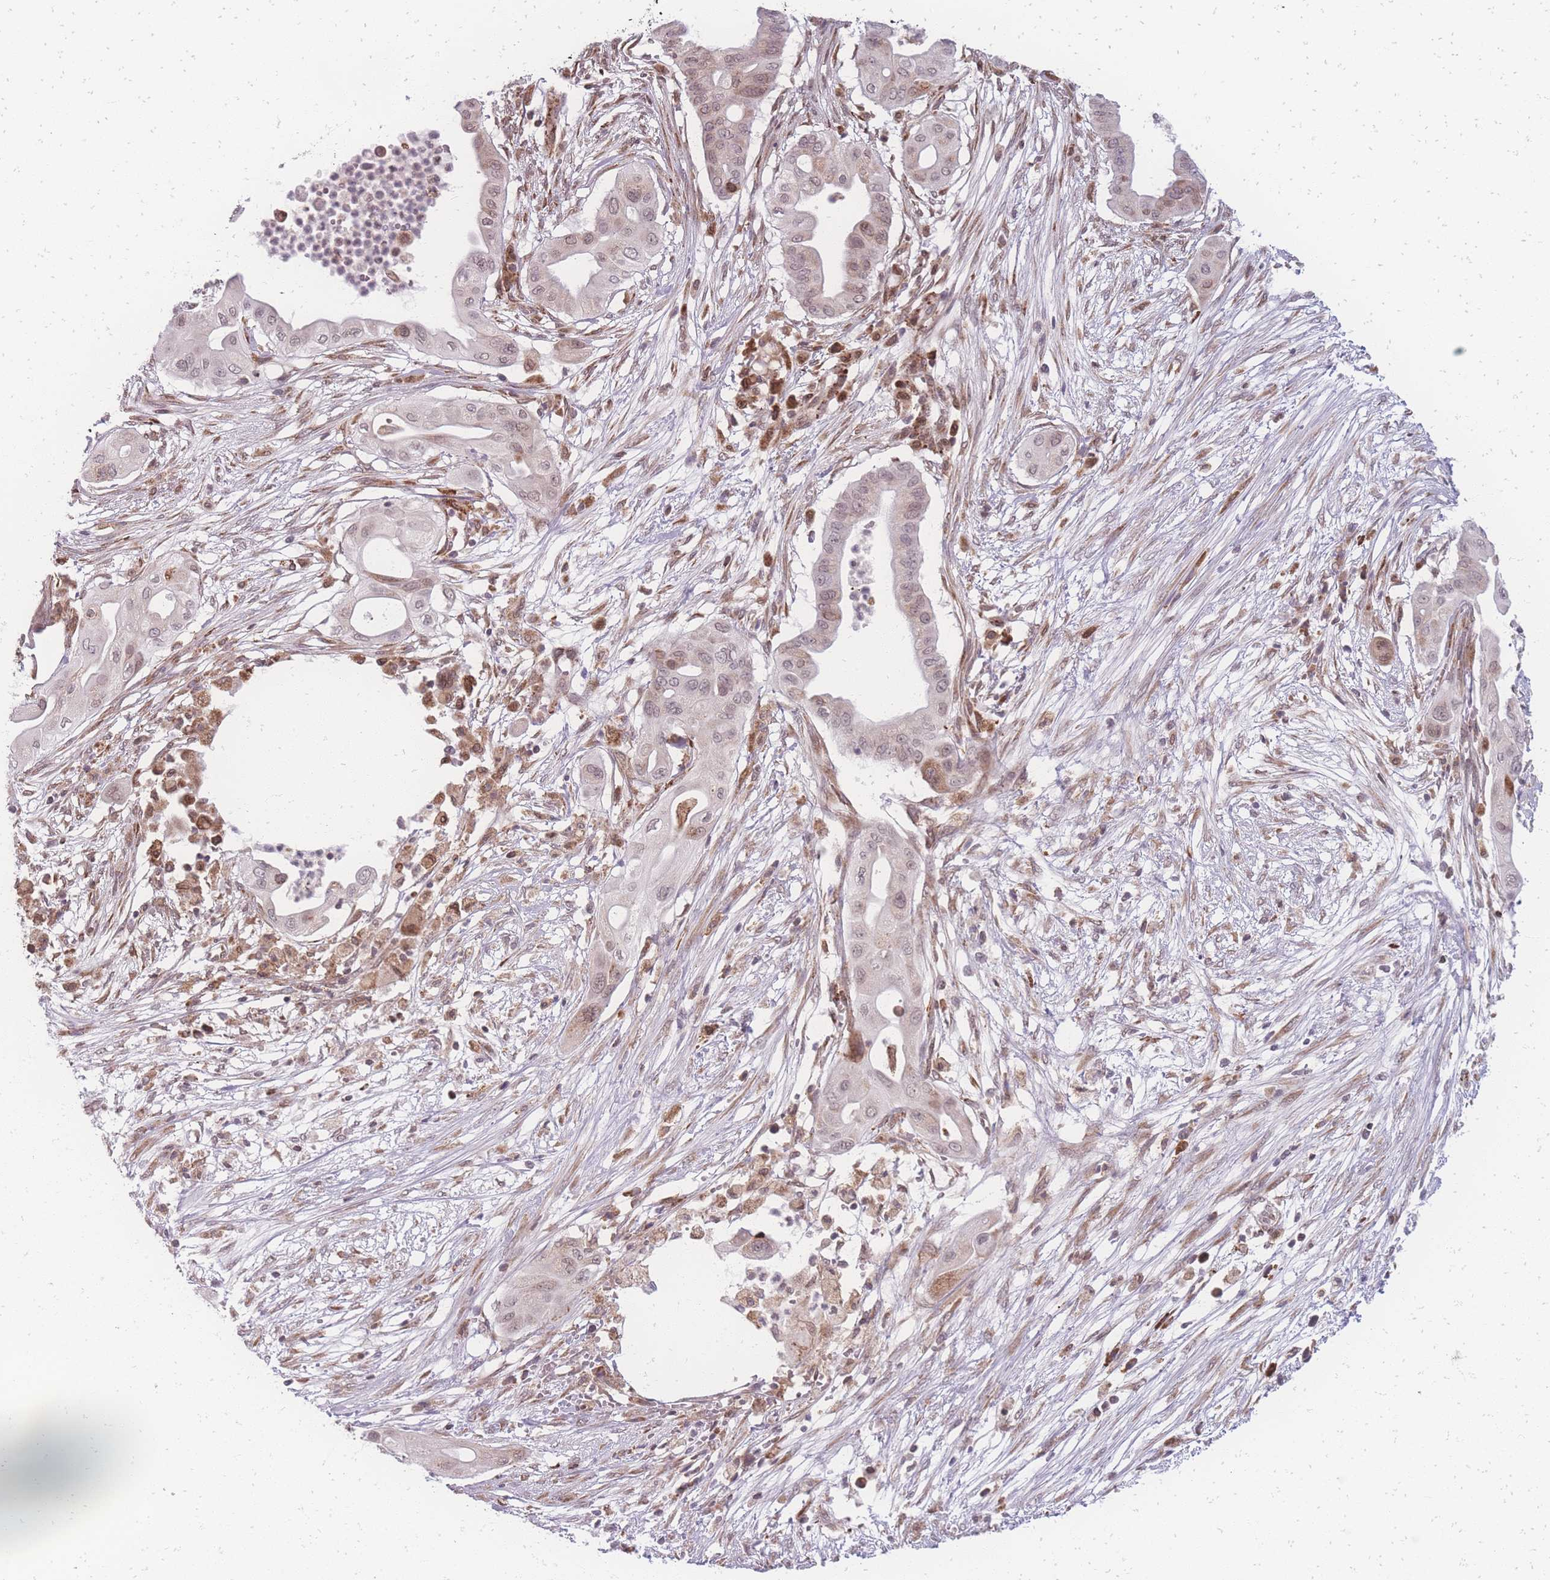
{"staining": {"intensity": "weak", "quantity": "<25%", "location": "nuclear"}, "tissue": "pancreatic cancer", "cell_type": "Tumor cells", "image_type": "cancer", "snomed": [{"axis": "morphology", "description": "Adenocarcinoma, NOS"}, {"axis": "topography", "description": "Pancreas"}], "caption": "Tumor cells show no significant protein staining in pancreatic adenocarcinoma. (Brightfield microscopy of DAB (3,3'-diaminobenzidine) IHC at high magnification).", "gene": "ZC3H13", "patient": {"sex": "male", "age": 68}}